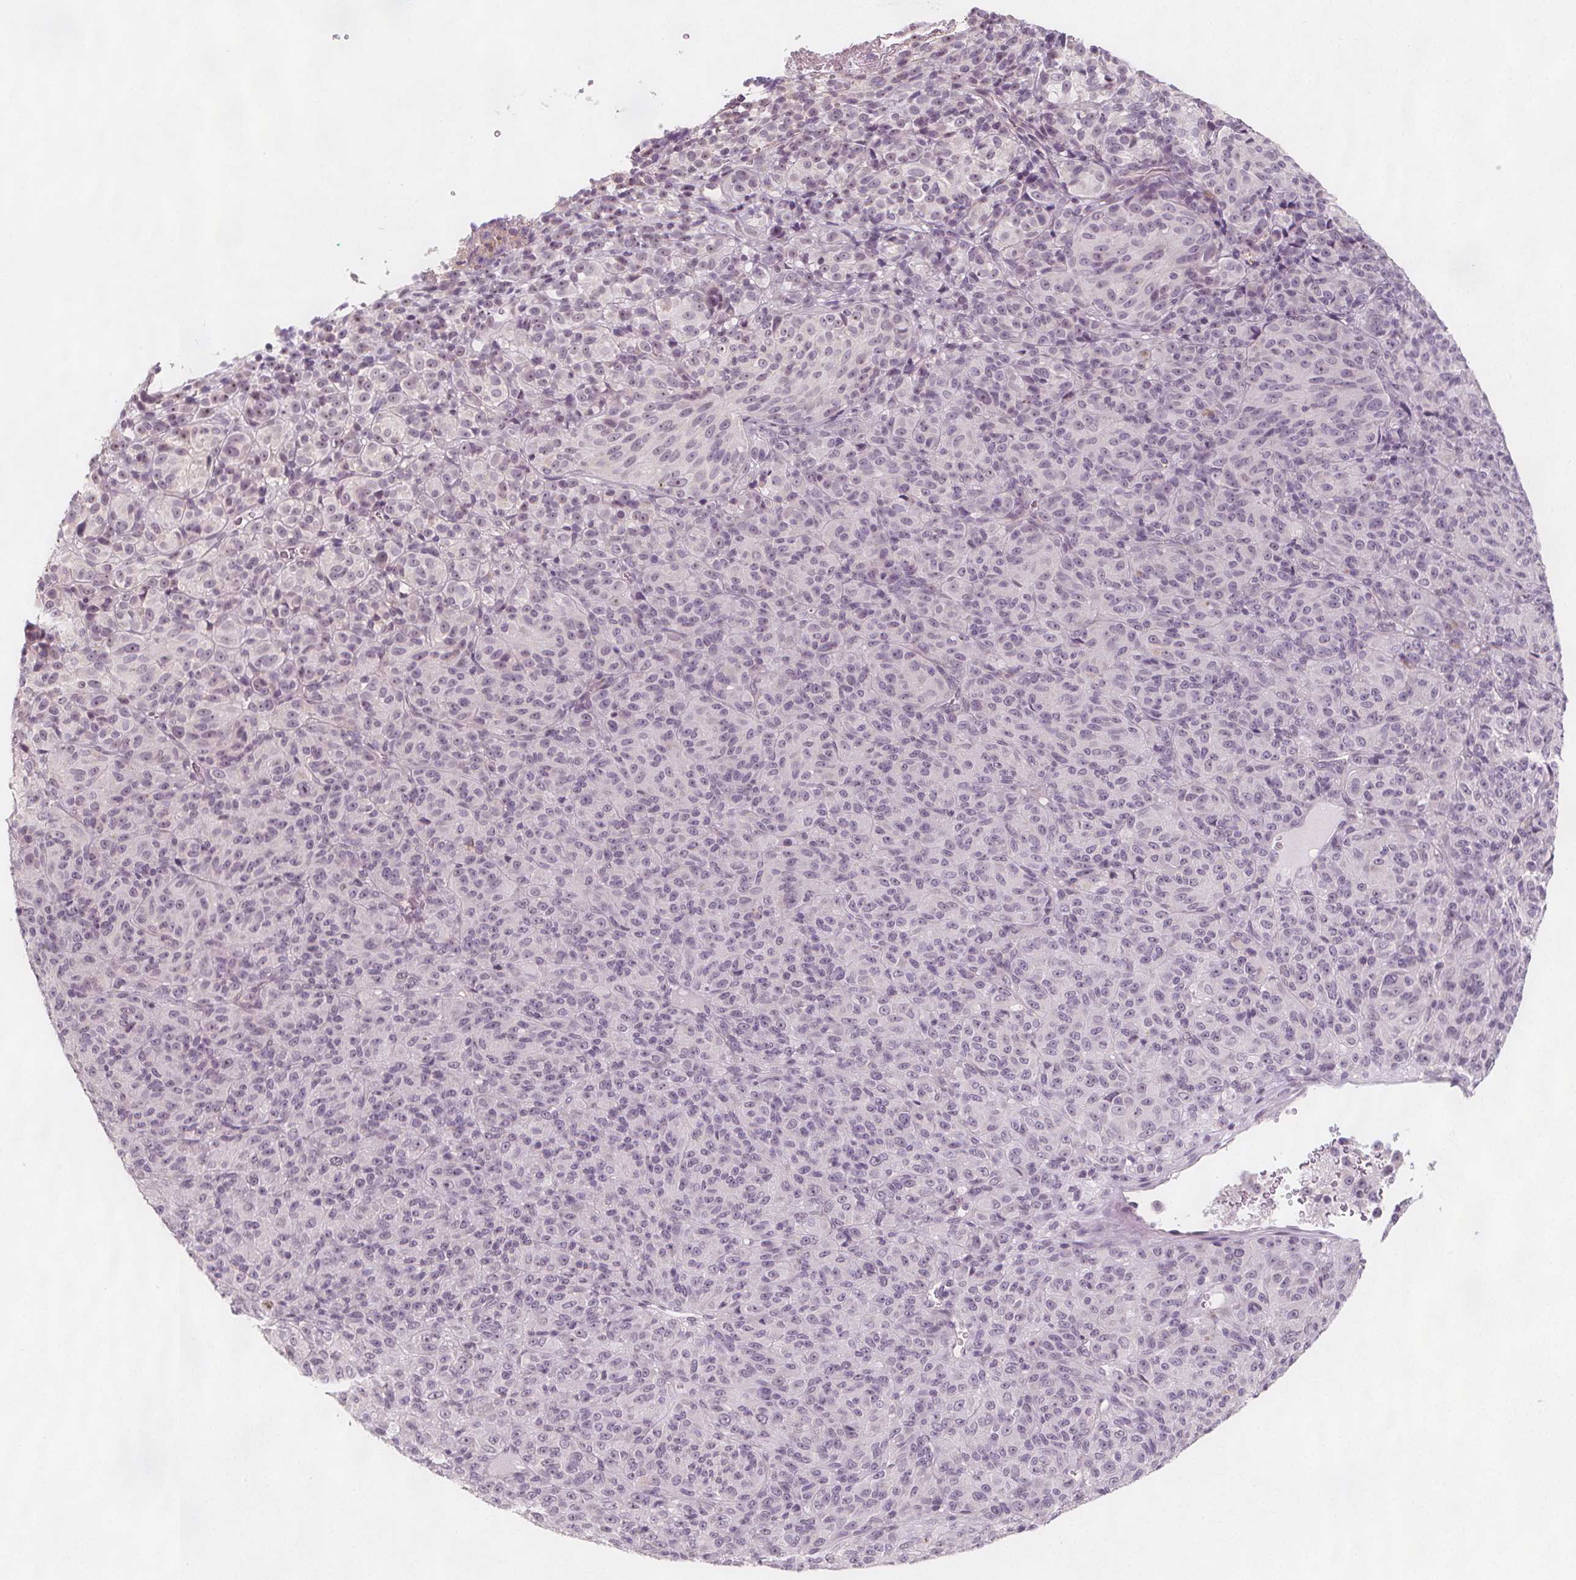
{"staining": {"intensity": "negative", "quantity": "none", "location": "none"}, "tissue": "melanoma", "cell_type": "Tumor cells", "image_type": "cancer", "snomed": [{"axis": "morphology", "description": "Malignant melanoma, Metastatic site"}, {"axis": "topography", "description": "Brain"}], "caption": "An image of melanoma stained for a protein exhibits no brown staining in tumor cells. (DAB (3,3'-diaminobenzidine) immunohistochemistry (IHC), high magnification).", "gene": "C1orf167", "patient": {"sex": "female", "age": 56}}